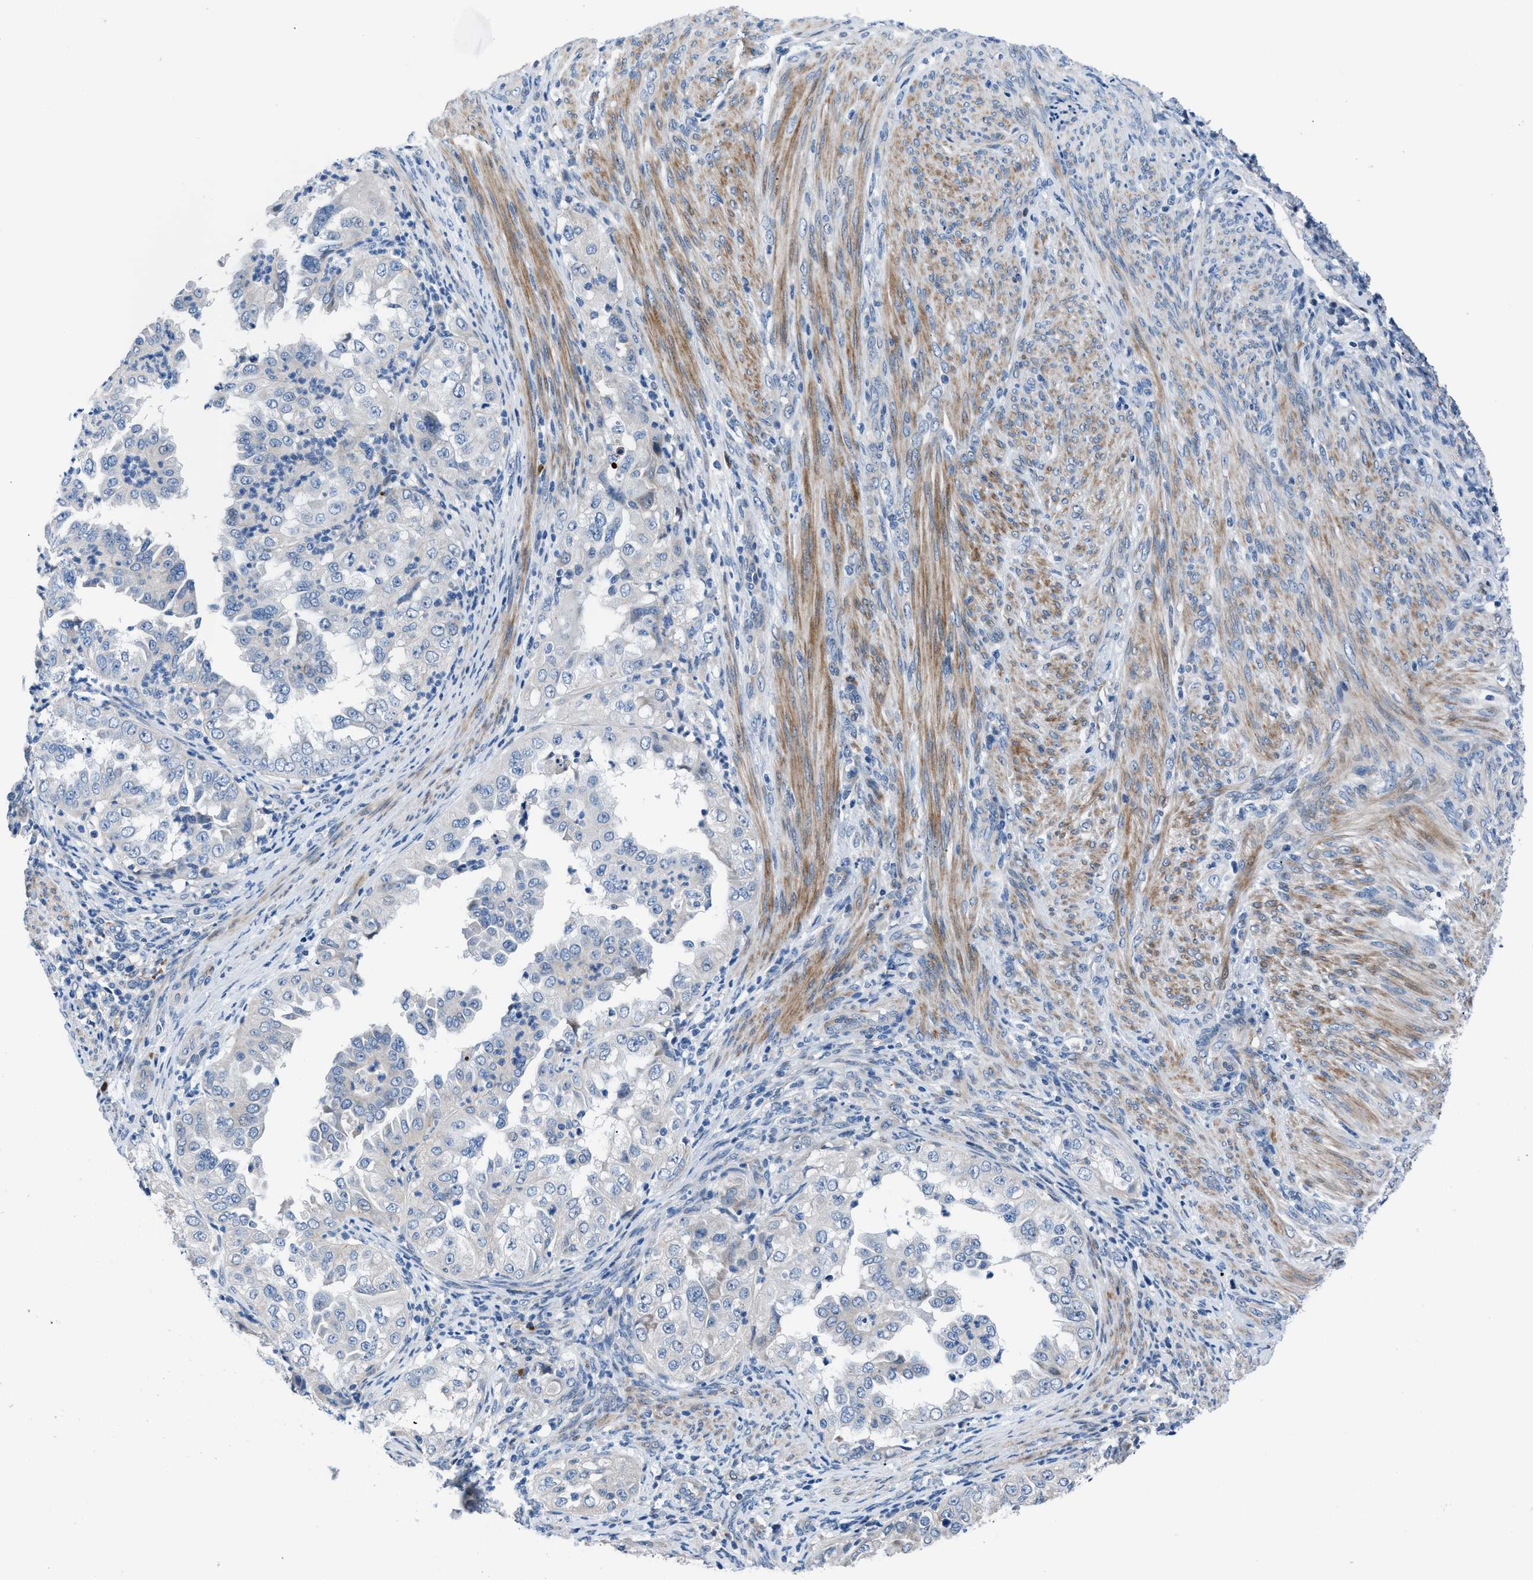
{"staining": {"intensity": "negative", "quantity": "none", "location": "none"}, "tissue": "endometrial cancer", "cell_type": "Tumor cells", "image_type": "cancer", "snomed": [{"axis": "morphology", "description": "Adenocarcinoma, NOS"}, {"axis": "topography", "description": "Endometrium"}], "caption": "High power microscopy image of an immunohistochemistry photomicrograph of endometrial cancer, revealing no significant expression in tumor cells. (Brightfield microscopy of DAB (3,3'-diaminobenzidine) immunohistochemistry (IHC) at high magnification).", "gene": "UAP1", "patient": {"sex": "female", "age": 85}}